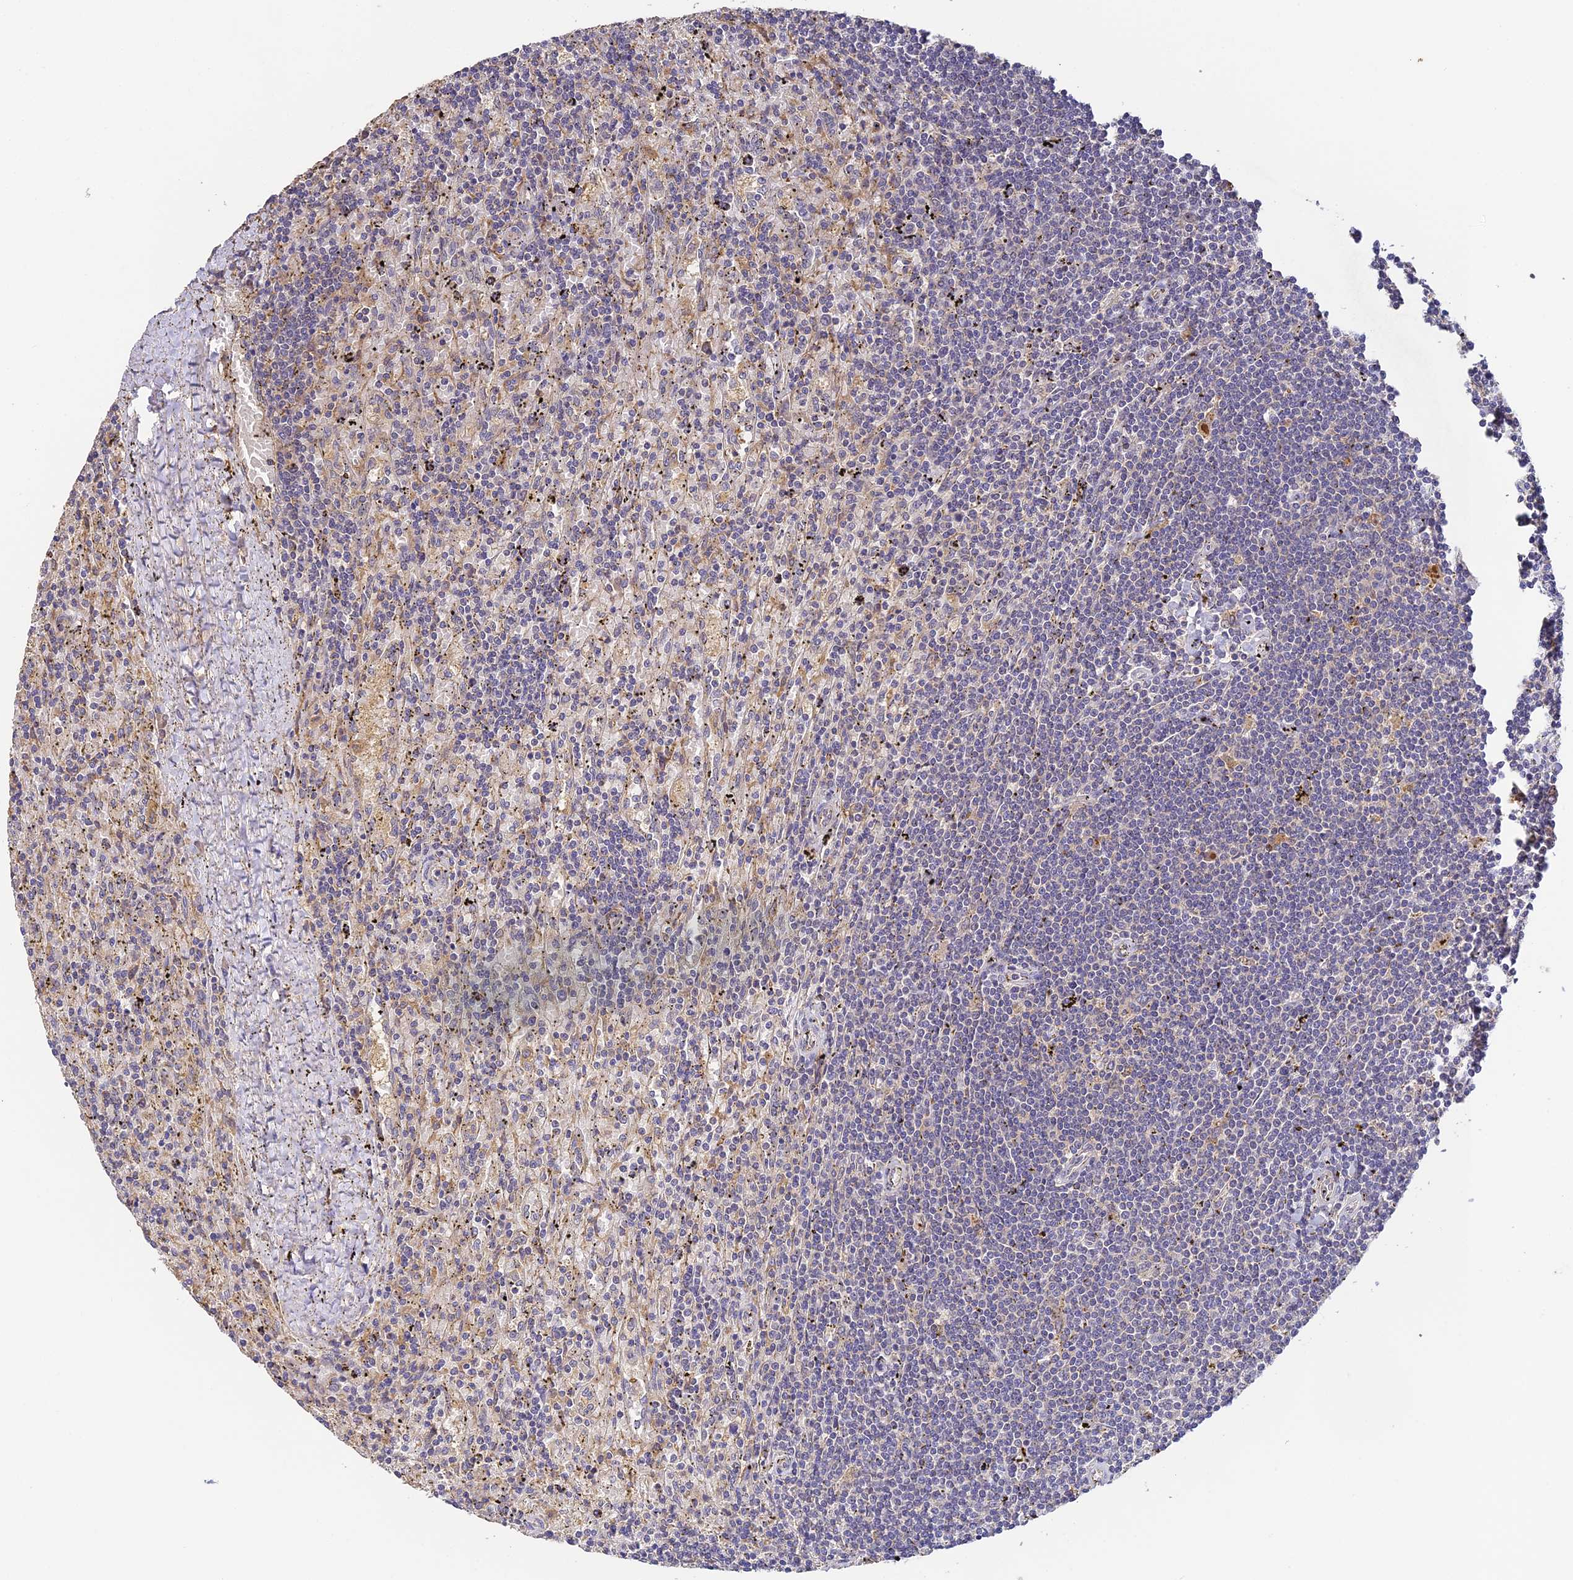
{"staining": {"intensity": "negative", "quantity": "none", "location": "none"}, "tissue": "lymphoma", "cell_type": "Tumor cells", "image_type": "cancer", "snomed": [{"axis": "morphology", "description": "Malignant lymphoma, non-Hodgkin's type, Low grade"}, {"axis": "topography", "description": "Spleen"}], "caption": "This is an immunohistochemistry micrograph of human malignant lymphoma, non-Hodgkin's type (low-grade). There is no staining in tumor cells.", "gene": "YAE1", "patient": {"sex": "male", "age": 76}}